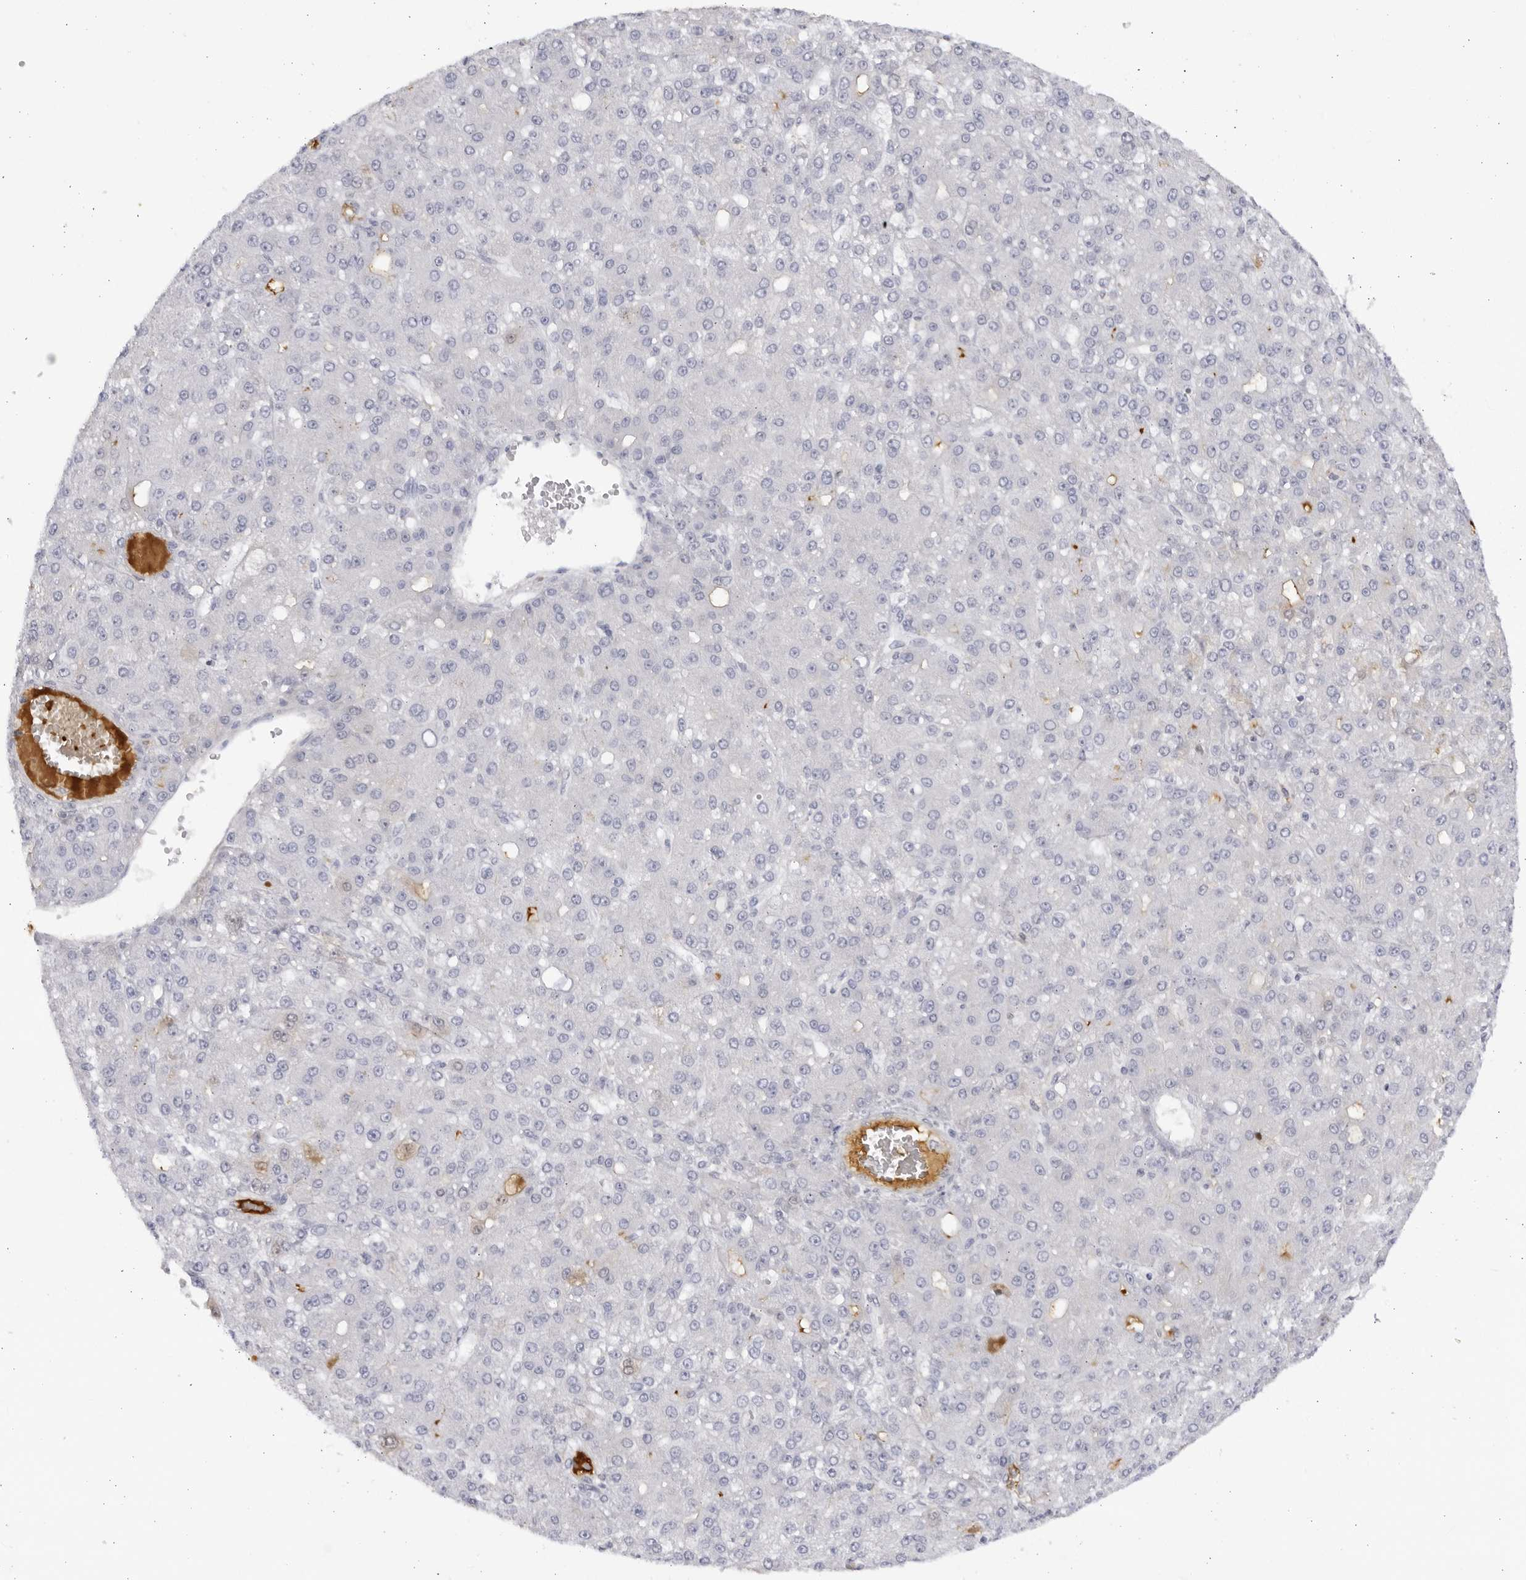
{"staining": {"intensity": "negative", "quantity": "none", "location": "none"}, "tissue": "liver cancer", "cell_type": "Tumor cells", "image_type": "cancer", "snomed": [{"axis": "morphology", "description": "Carcinoma, Hepatocellular, NOS"}, {"axis": "topography", "description": "Liver"}], "caption": "Micrograph shows no protein staining in tumor cells of hepatocellular carcinoma (liver) tissue.", "gene": "CNBD1", "patient": {"sex": "male", "age": 67}}